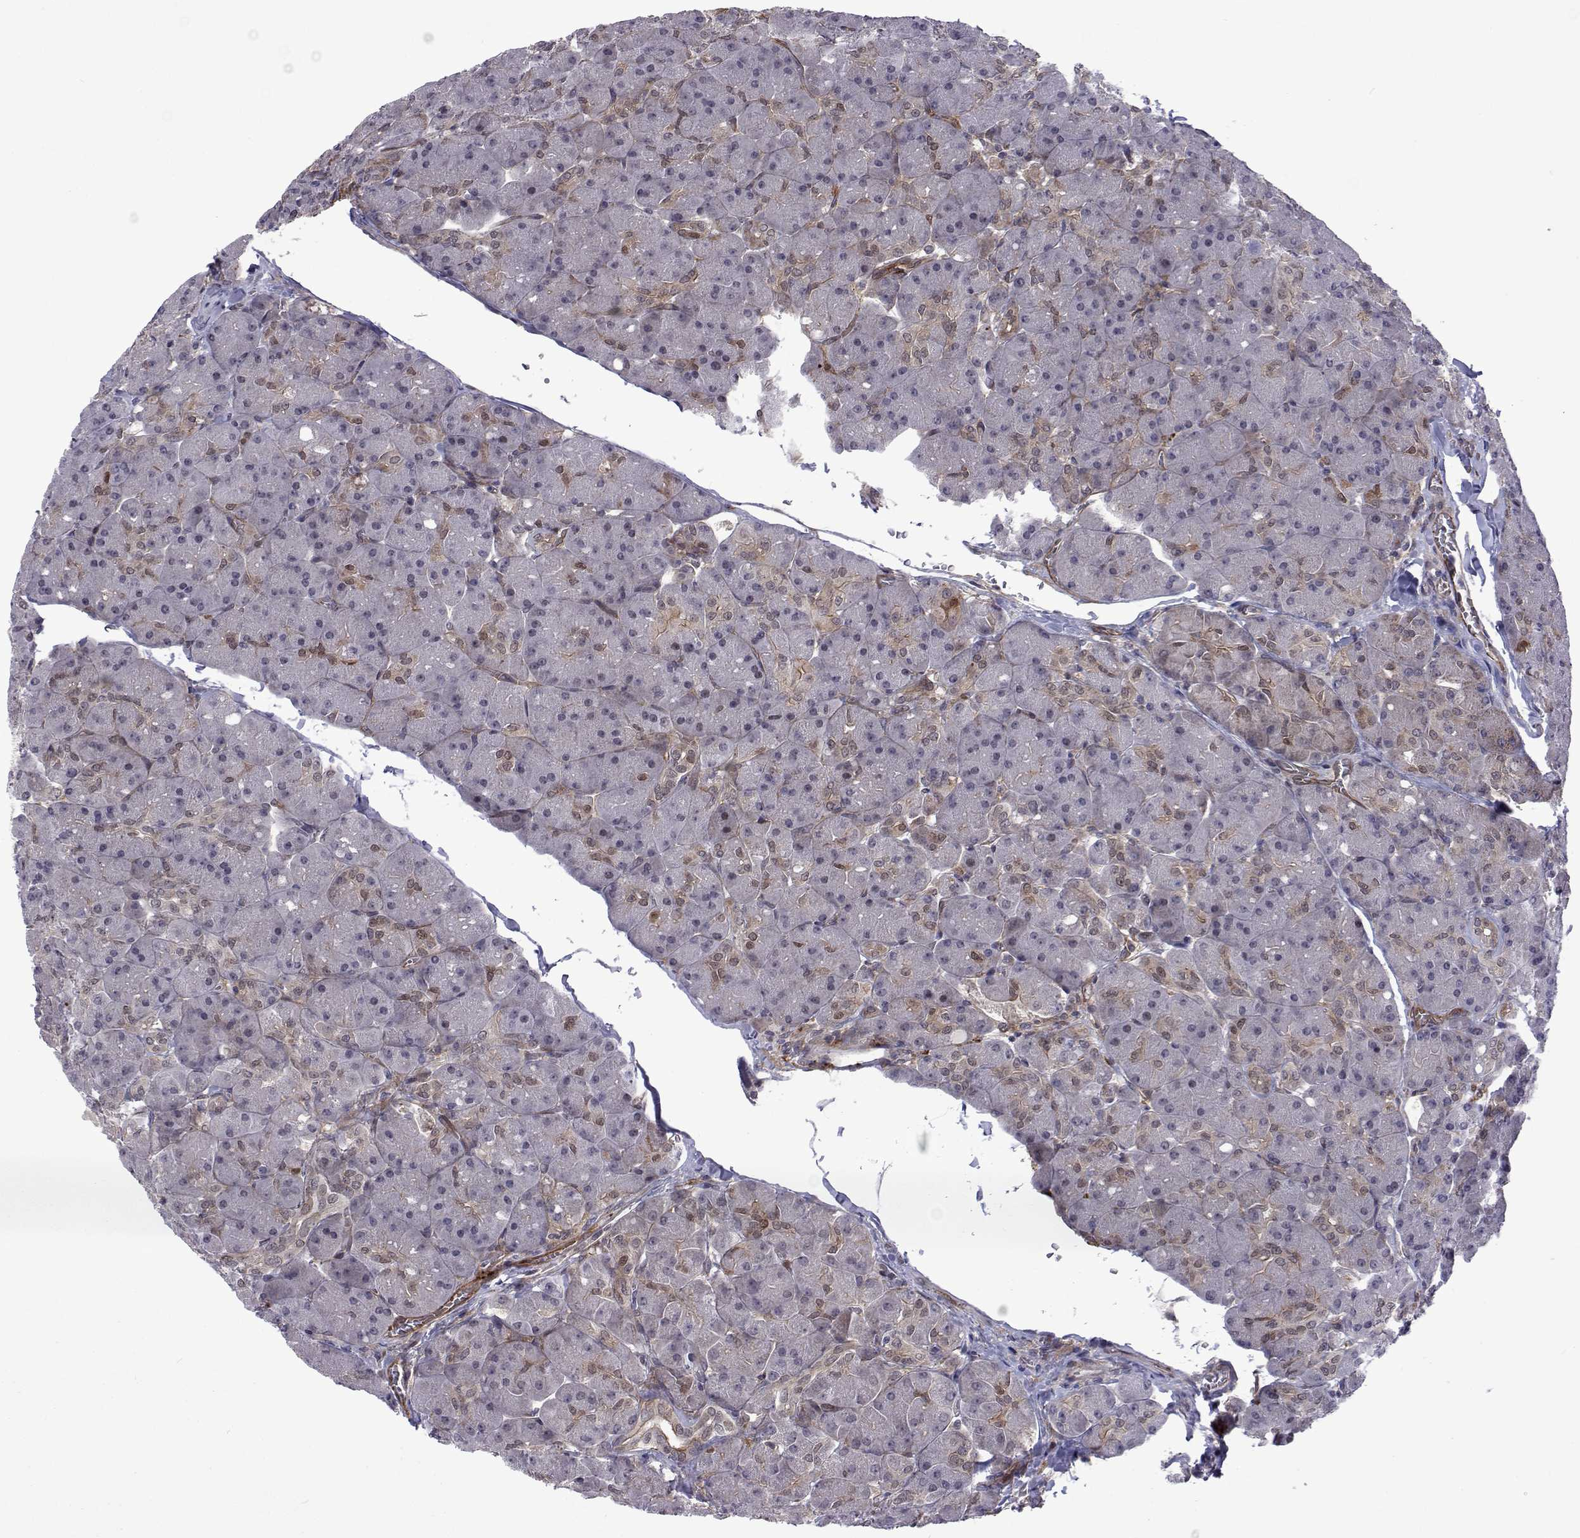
{"staining": {"intensity": "weak", "quantity": "<25%", "location": "nuclear"}, "tissue": "pancreas", "cell_type": "Exocrine glandular cells", "image_type": "normal", "snomed": [{"axis": "morphology", "description": "Normal tissue, NOS"}, {"axis": "topography", "description": "Pancreas"}], "caption": "A micrograph of pancreas stained for a protein demonstrates no brown staining in exocrine glandular cells. The staining was performed using DAB (3,3'-diaminobenzidine) to visualize the protein expression in brown, while the nuclei were stained in blue with hematoxylin (Magnification: 20x).", "gene": "EFCAB3", "patient": {"sex": "male", "age": 55}}